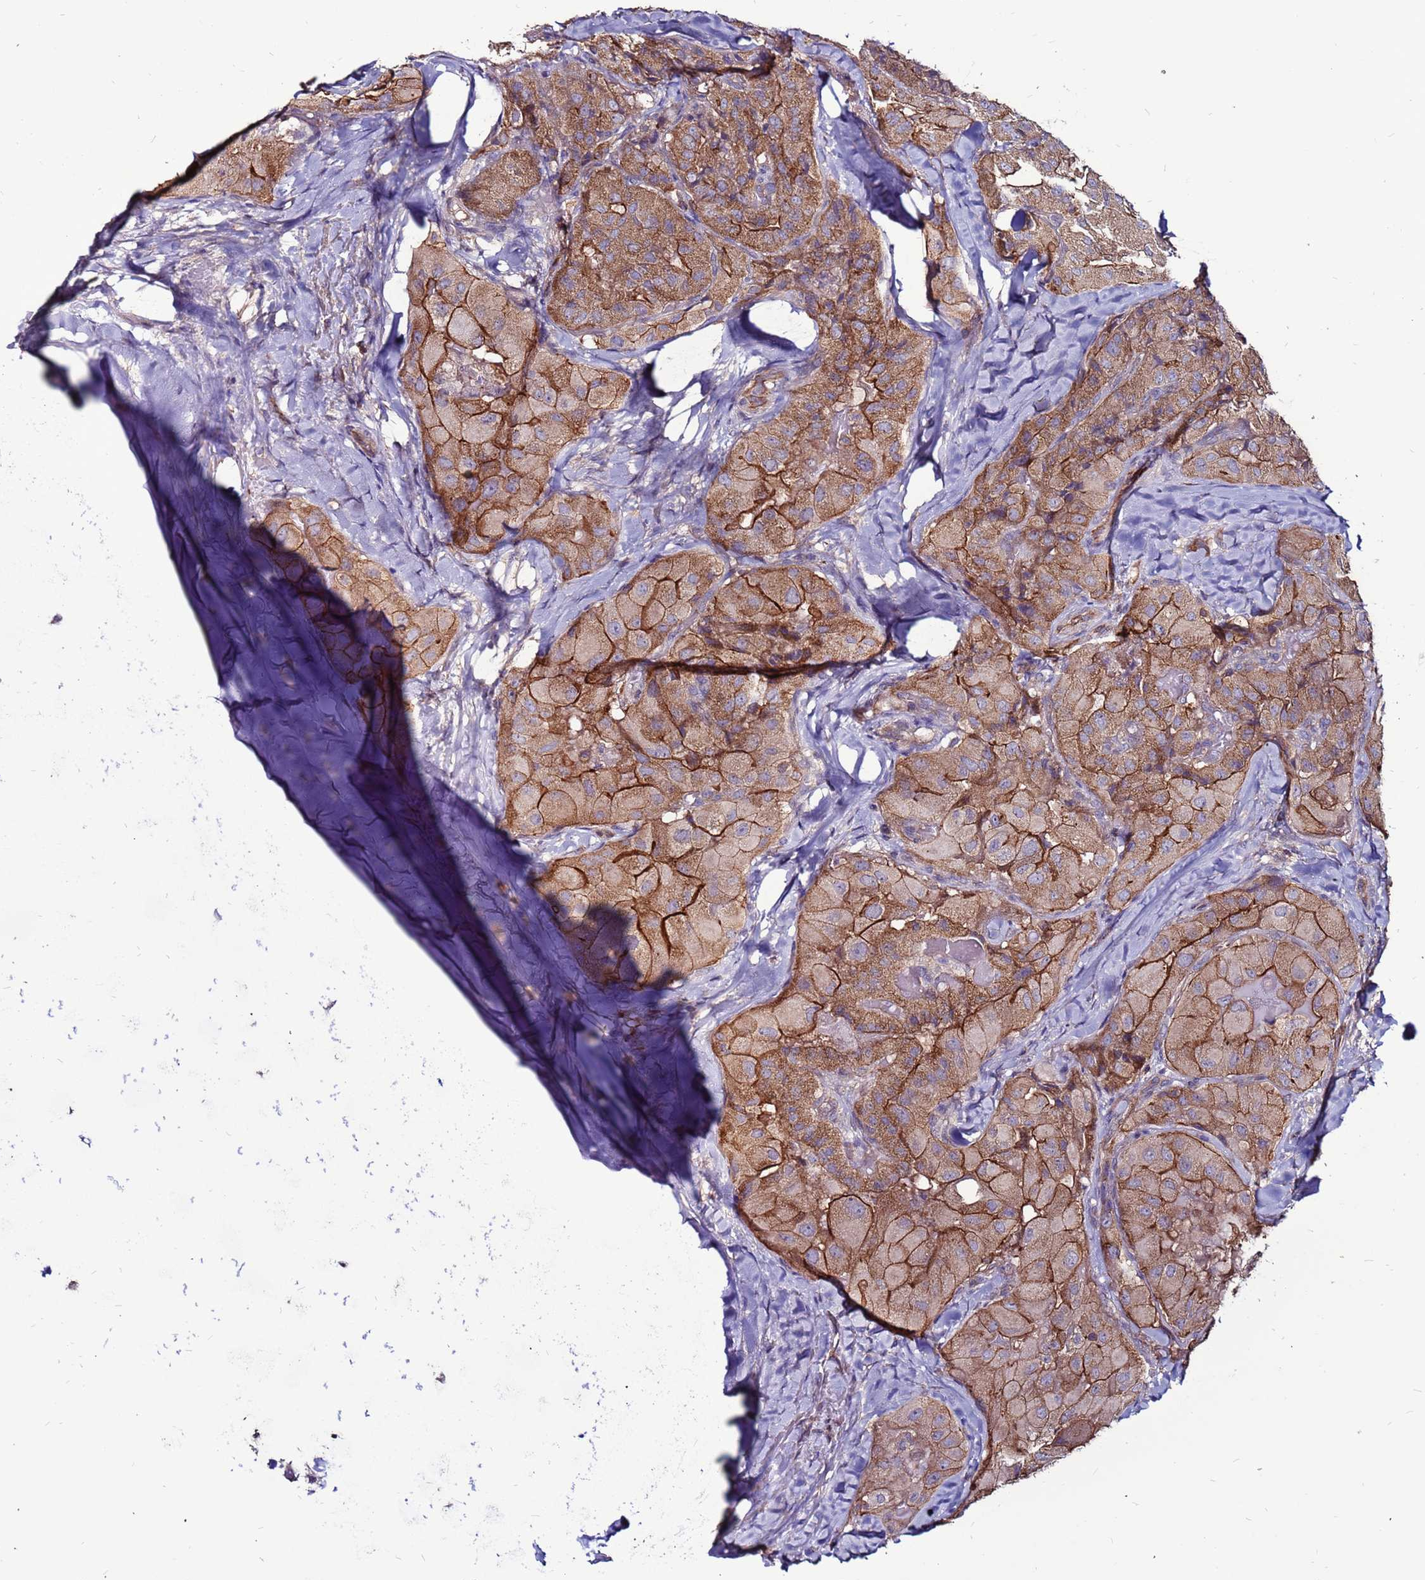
{"staining": {"intensity": "strong", "quantity": ">75%", "location": "cytoplasmic/membranous"}, "tissue": "thyroid cancer", "cell_type": "Tumor cells", "image_type": "cancer", "snomed": [{"axis": "morphology", "description": "Normal tissue, NOS"}, {"axis": "morphology", "description": "Papillary adenocarcinoma, NOS"}, {"axis": "topography", "description": "Thyroid gland"}], "caption": "A brown stain labels strong cytoplasmic/membranous staining of a protein in human thyroid cancer tumor cells.", "gene": "NRN1L", "patient": {"sex": "female", "age": 59}}